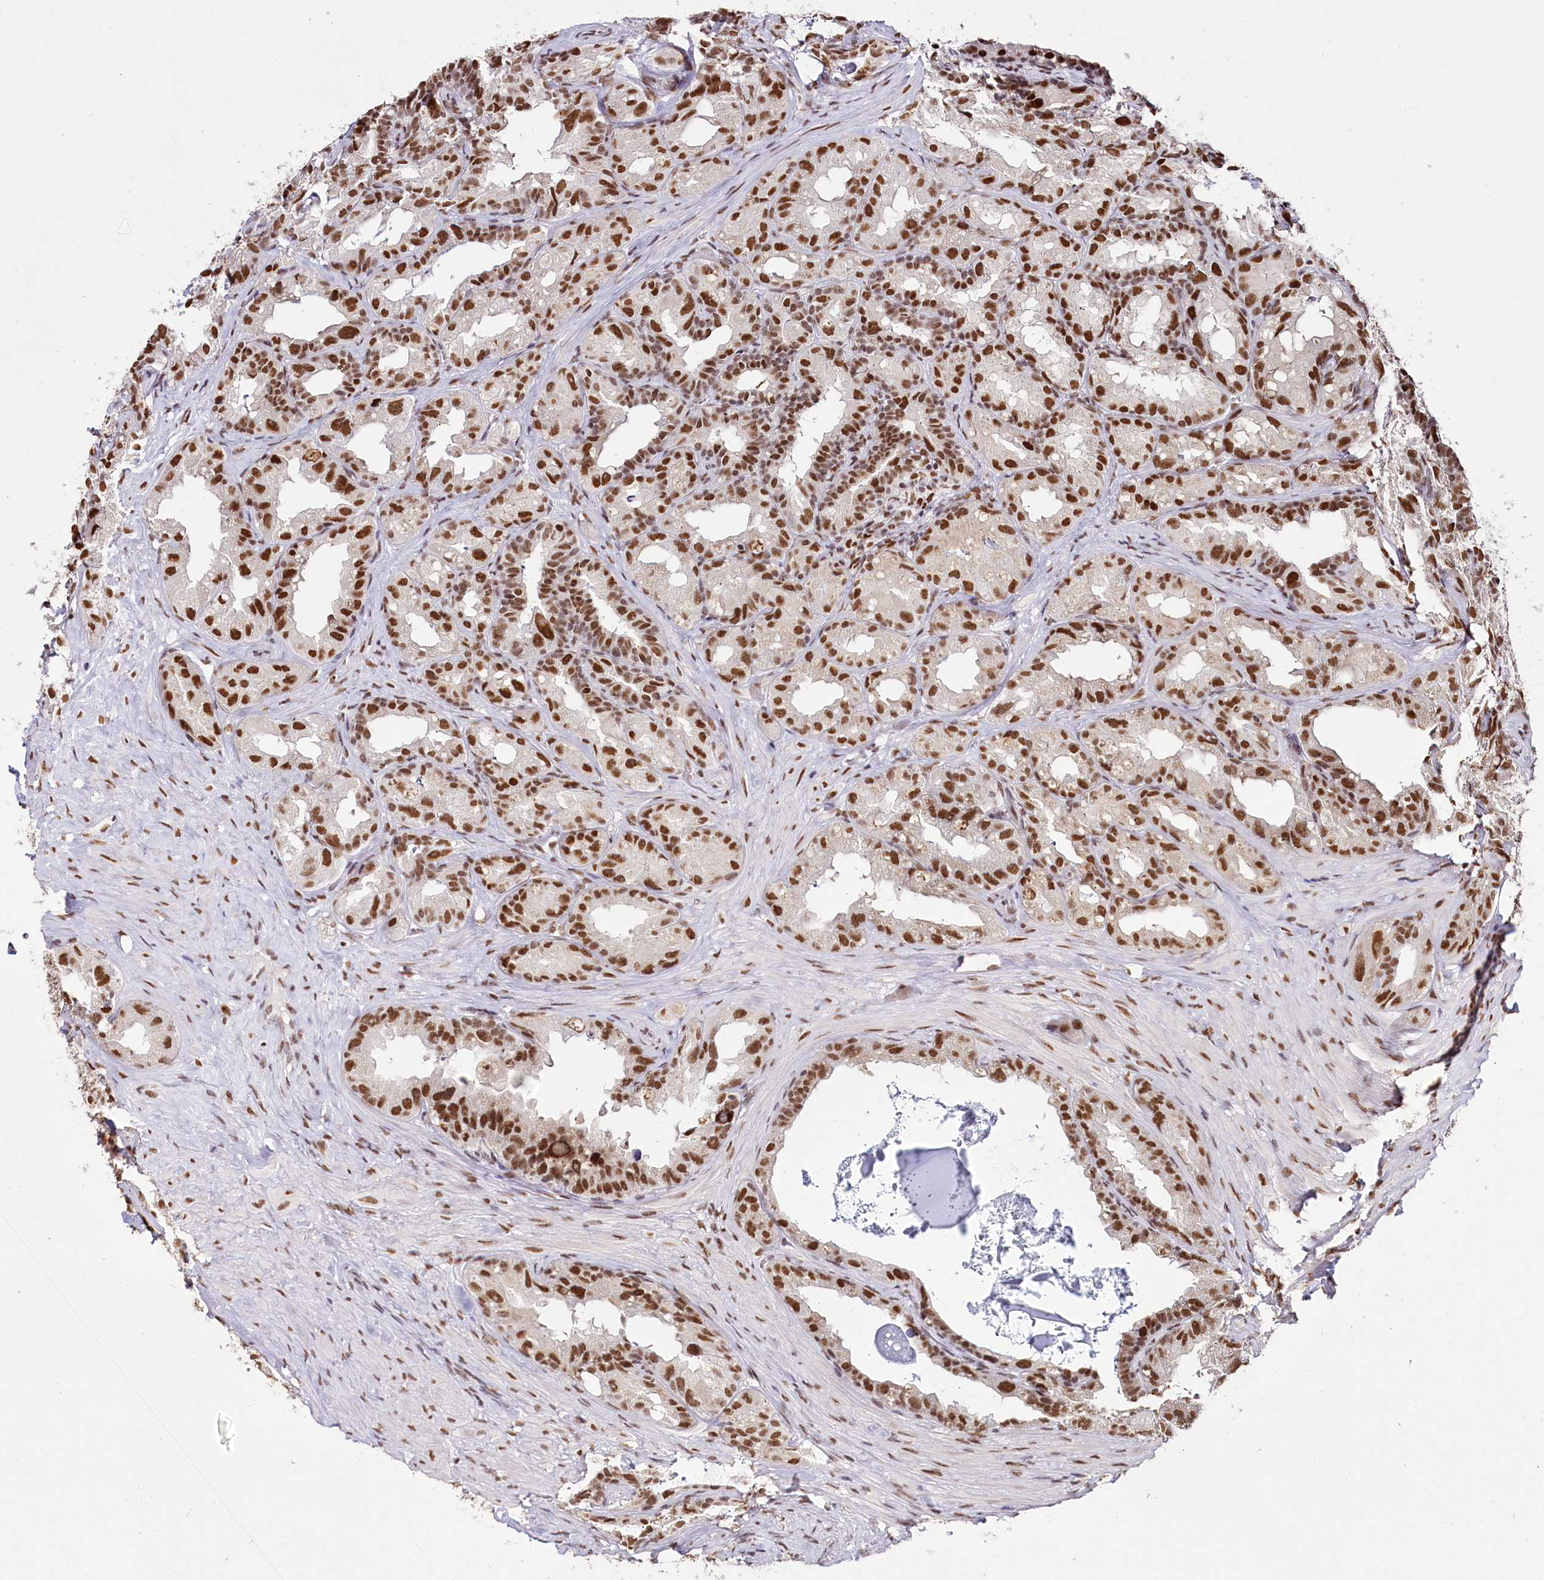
{"staining": {"intensity": "strong", "quantity": ">75%", "location": "nuclear"}, "tissue": "seminal vesicle", "cell_type": "Glandular cells", "image_type": "normal", "snomed": [{"axis": "morphology", "description": "Normal tissue, NOS"}, {"axis": "topography", "description": "Seminal veicle"}], "caption": "IHC of unremarkable seminal vesicle displays high levels of strong nuclear expression in approximately >75% of glandular cells.", "gene": "SMARCE1", "patient": {"sex": "male", "age": 60}}